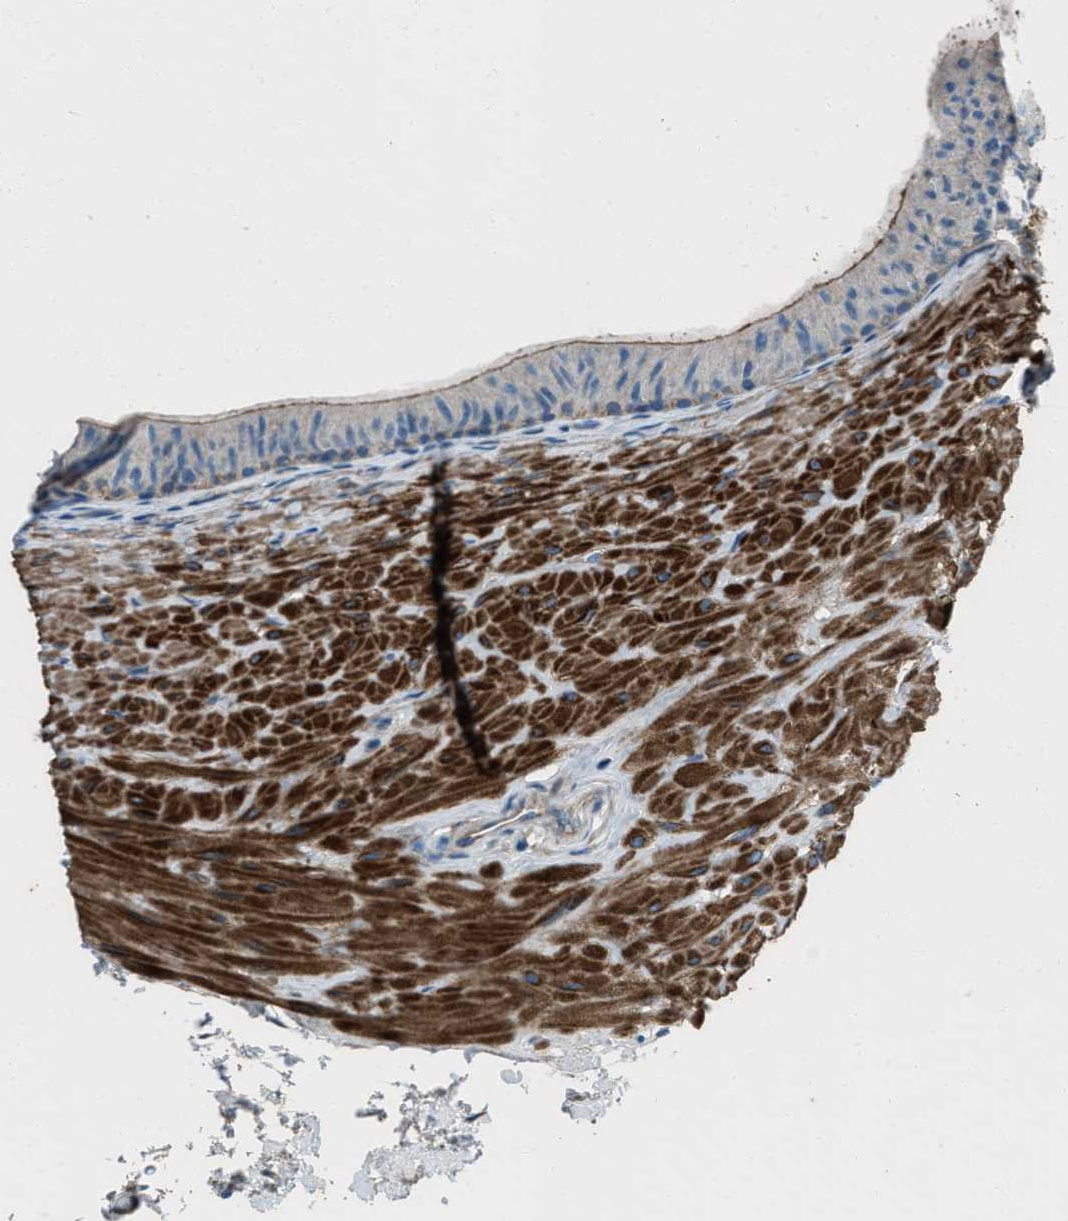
{"staining": {"intensity": "moderate", "quantity": "25%-75%", "location": "cytoplasmic/membranous"}, "tissue": "epididymis", "cell_type": "Glandular cells", "image_type": "normal", "snomed": [{"axis": "morphology", "description": "Normal tissue, NOS"}, {"axis": "topography", "description": "Epididymis"}], "caption": "The micrograph shows staining of benign epididymis, revealing moderate cytoplasmic/membranous protein expression (brown color) within glandular cells. (Stains: DAB in brown, nuclei in blue, Microscopy: brightfield microscopy at high magnification).", "gene": "SVIL", "patient": {"sex": "male", "age": 34}}